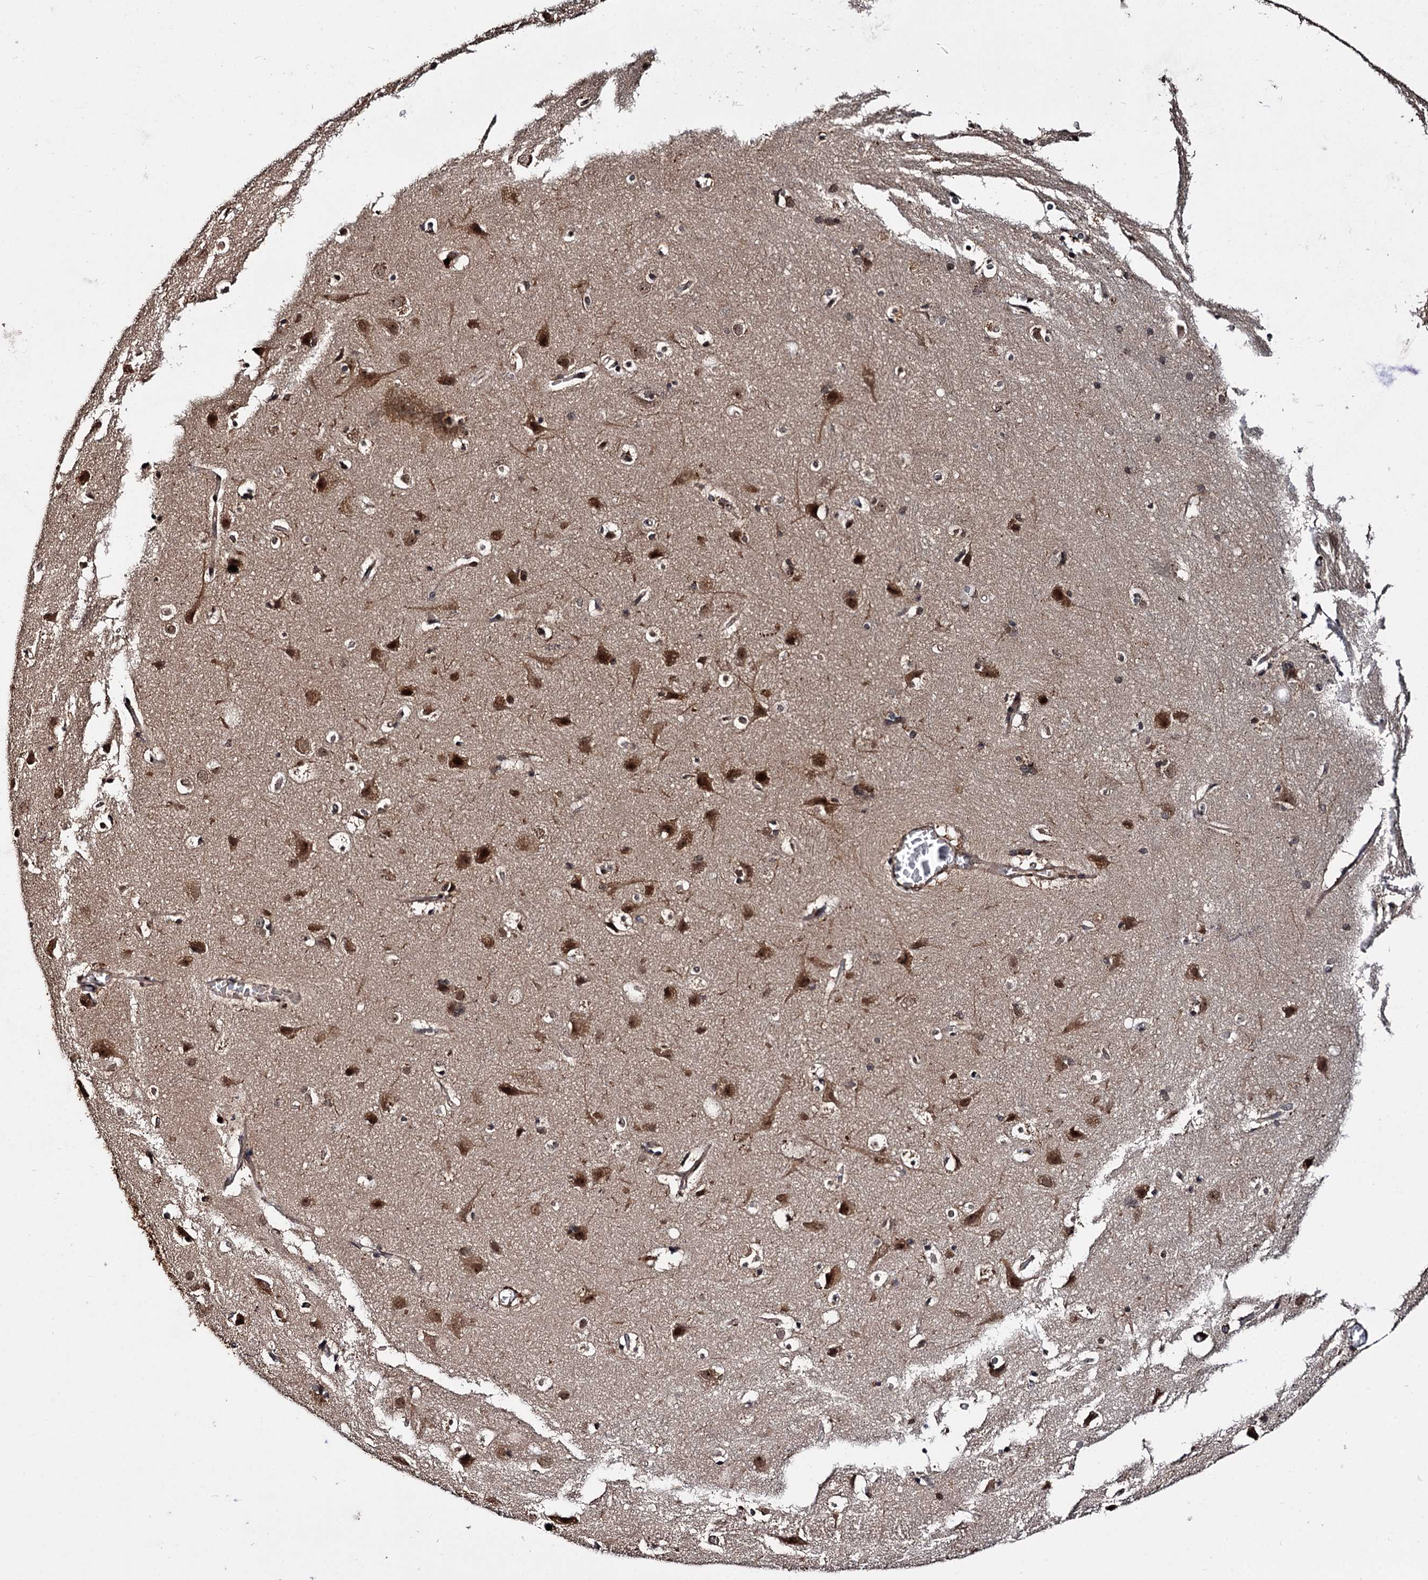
{"staining": {"intensity": "strong", "quantity": ">75%", "location": "cytoplasmic/membranous,nuclear"}, "tissue": "cerebral cortex", "cell_type": "Endothelial cells", "image_type": "normal", "snomed": [{"axis": "morphology", "description": "Normal tissue, NOS"}, {"axis": "topography", "description": "Cerebral cortex"}], "caption": "The micrograph reveals staining of benign cerebral cortex, revealing strong cytoplasmic/membranous,nuclear protein expression (brown color) within endothelial cells.", "gene": "CEP192", "patient": {"sex": "male", "age": 54}}